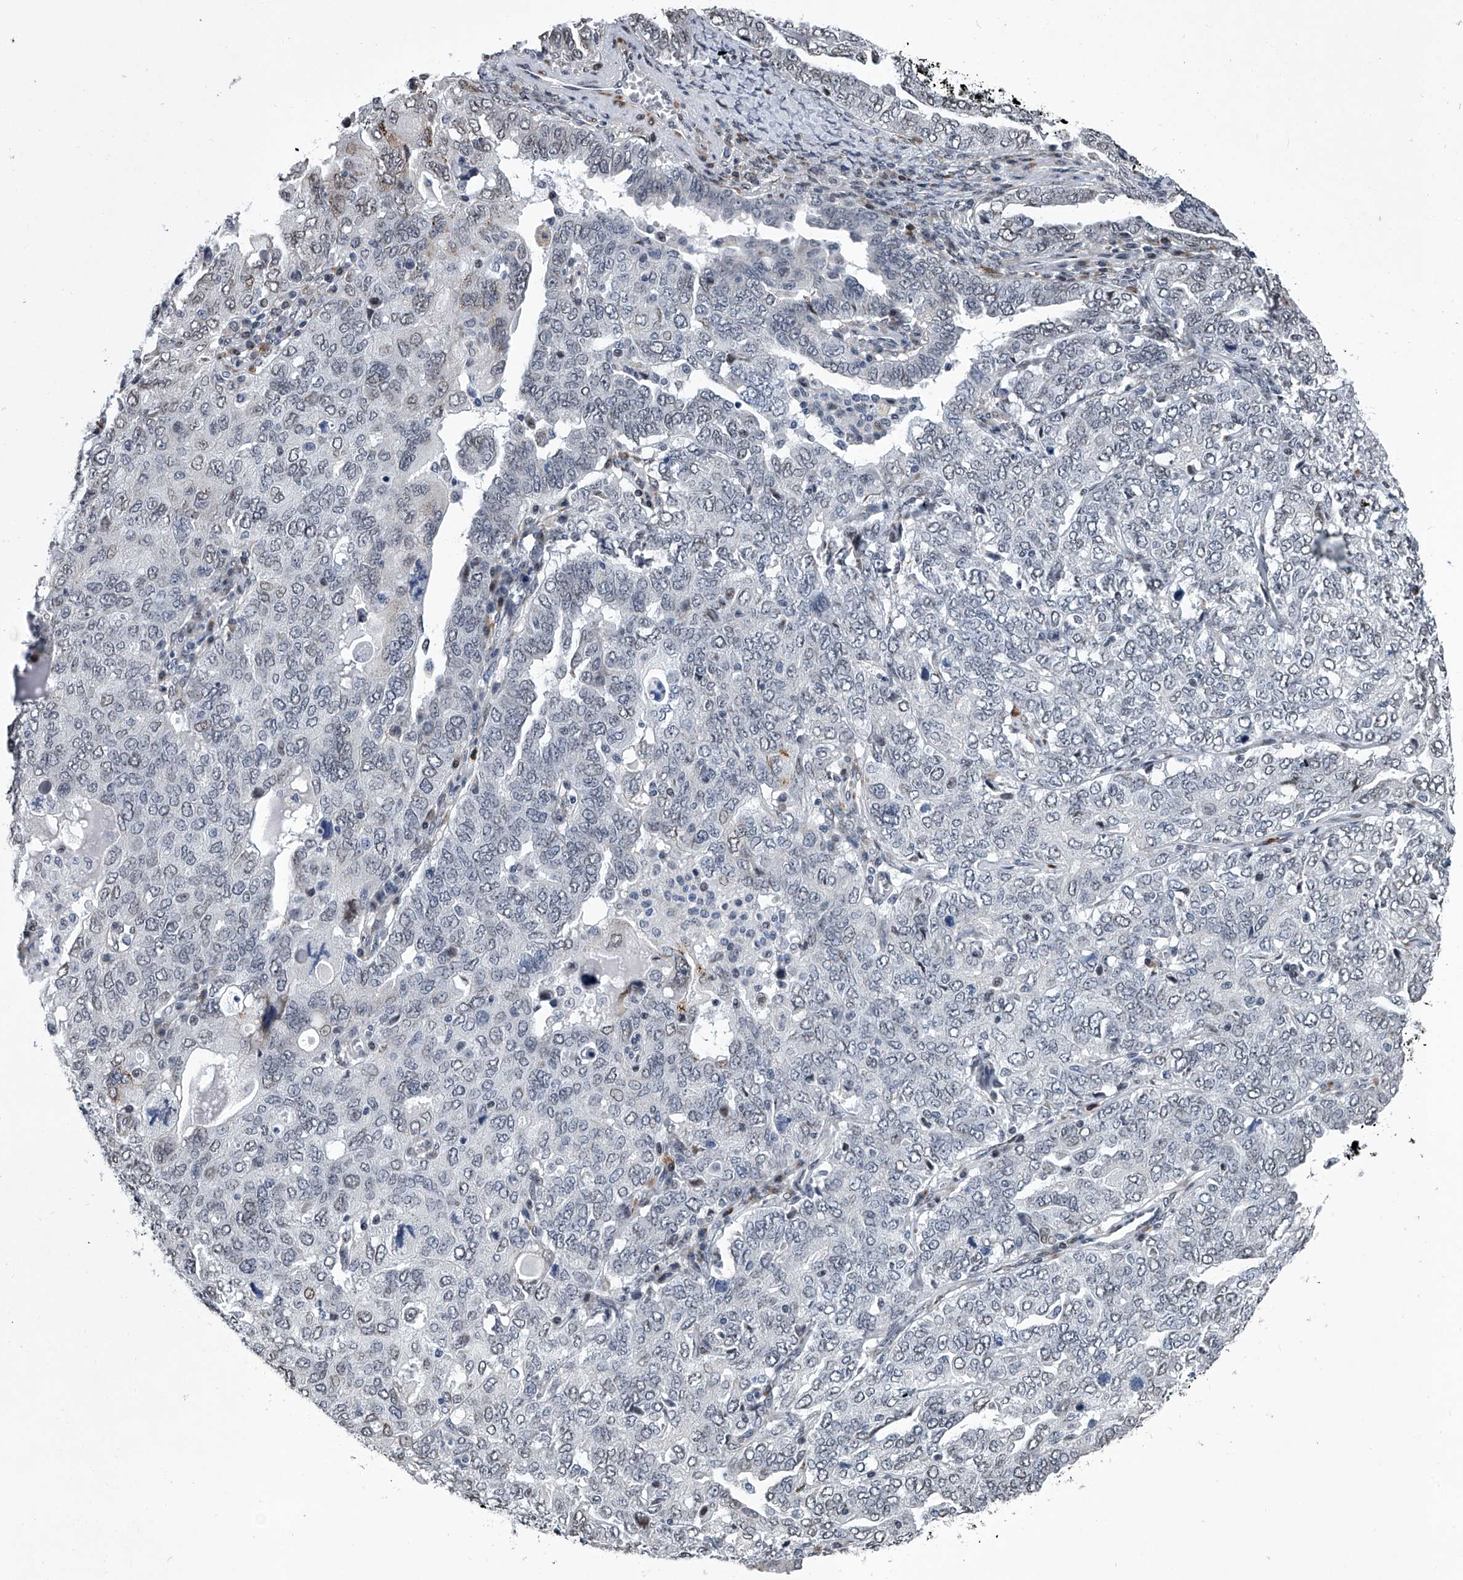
{"staining": {"intensity": "moderate", "quantity": "<25%", "location": "cytoplasmic/membranous"}, "tissue": "ovarian cancer", "cell_type": "Tumor cells", "image_type": "cancer", "snomed": [{"axis": "morphology", "description": "Carcinoma, endometroid"}, {"axis": "topography", "description": "Ovary"}], "caption": "Moderate cytoplasmic/membranous protein expression is identified in about <25% of tumor cells in endometroid carcinoma (ovarian).", "gene": "PPP2R5D", "patient": {"sex": "female", "age": 62}}